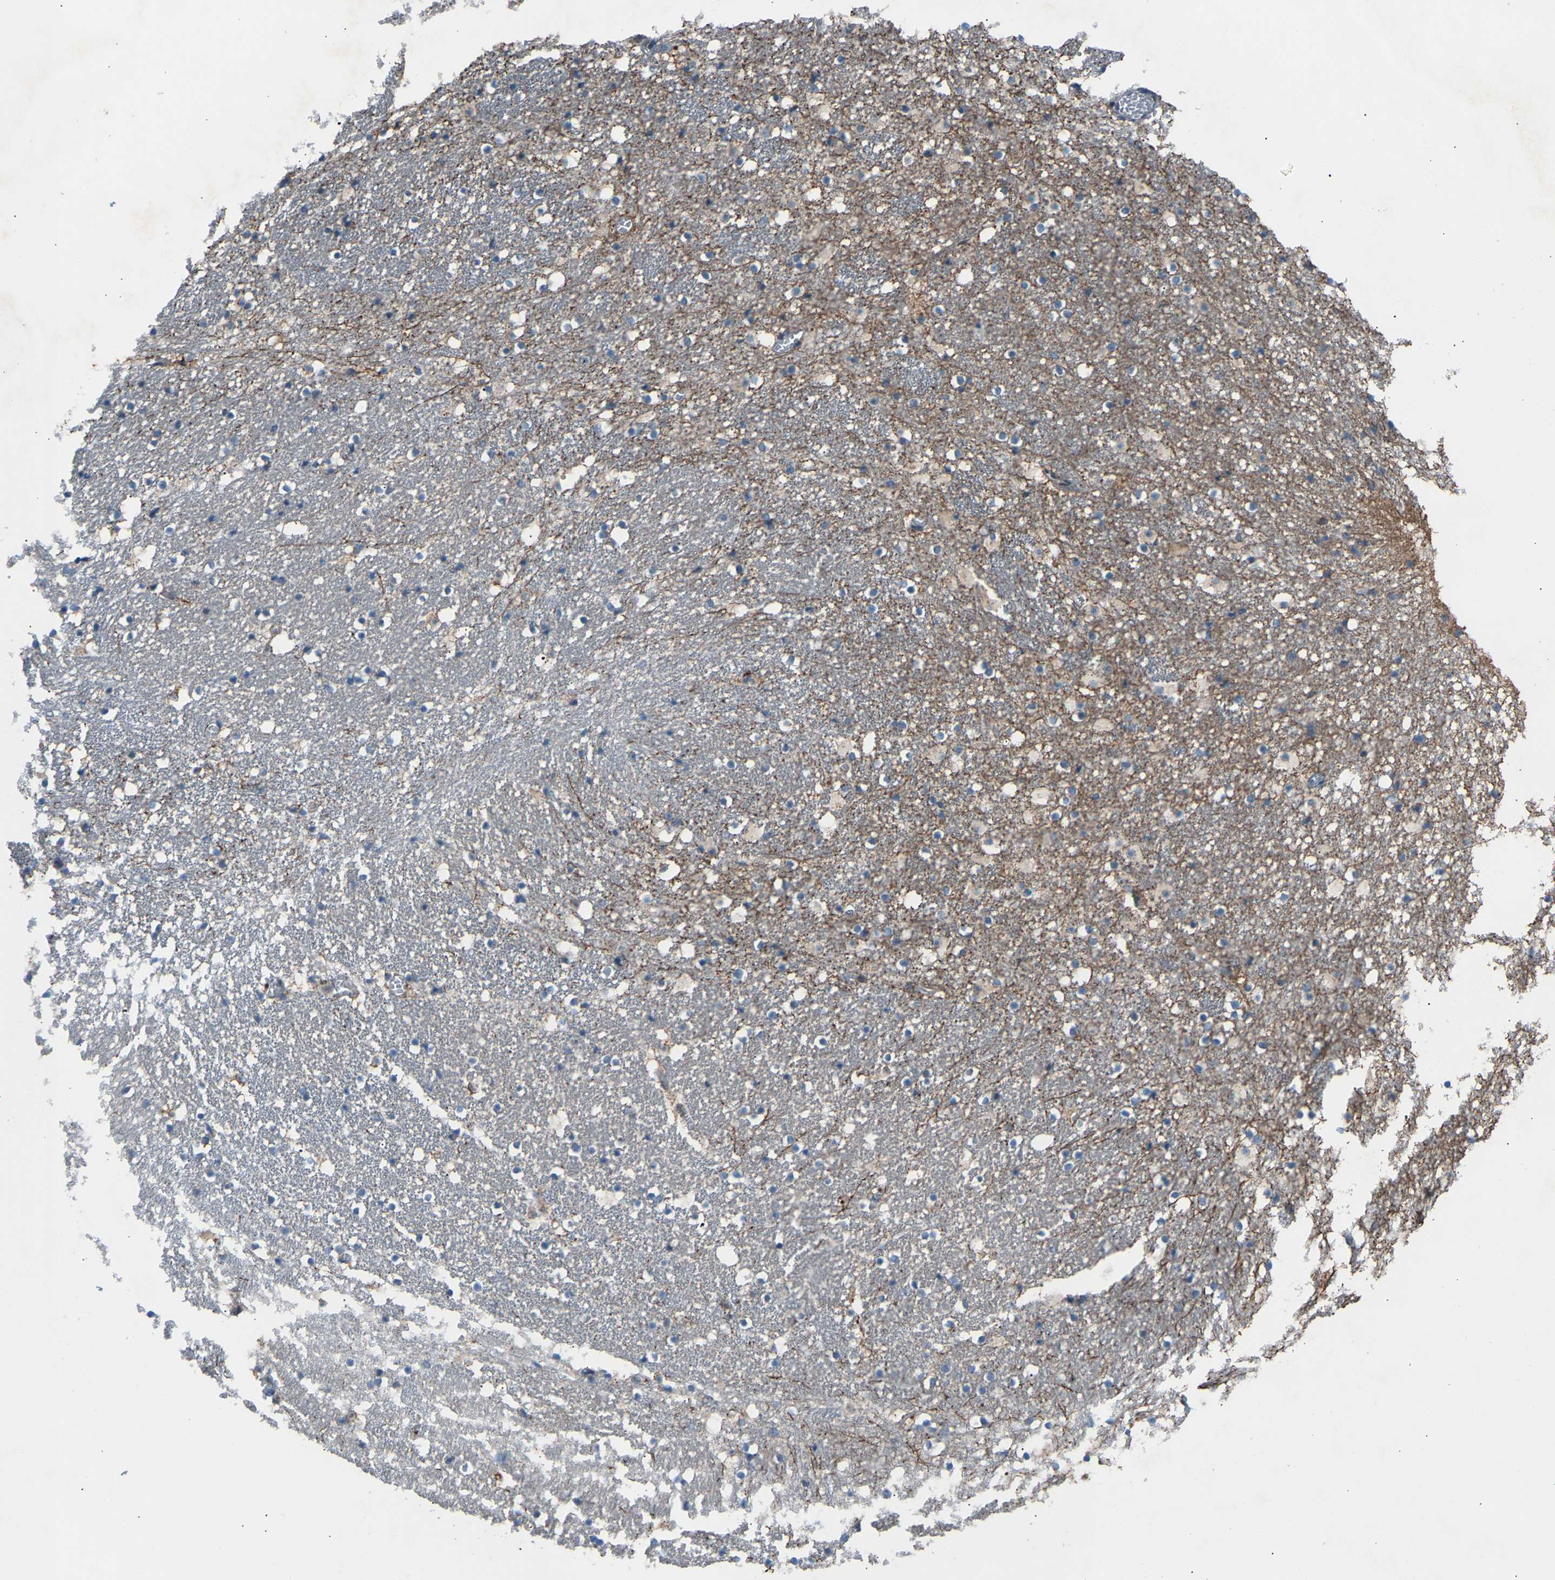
{"staining": {"intensity": "negative", "quantity": "none", "location": "none"}, "tissue": "caudate", "cell_type": "Glial cells", "image_type": "normal", "snomed": [{"axis": "morphology", "description": "Normal tissue, NOS"}, {"axis": "topography", "description": "Lateral ventricle wall"}], "caption": "Immunohistochemistry of normal caudate exhibits no positivity in glial cells.", "gene": "VPS41", "patient": {"sex": "male", "age": 45}}